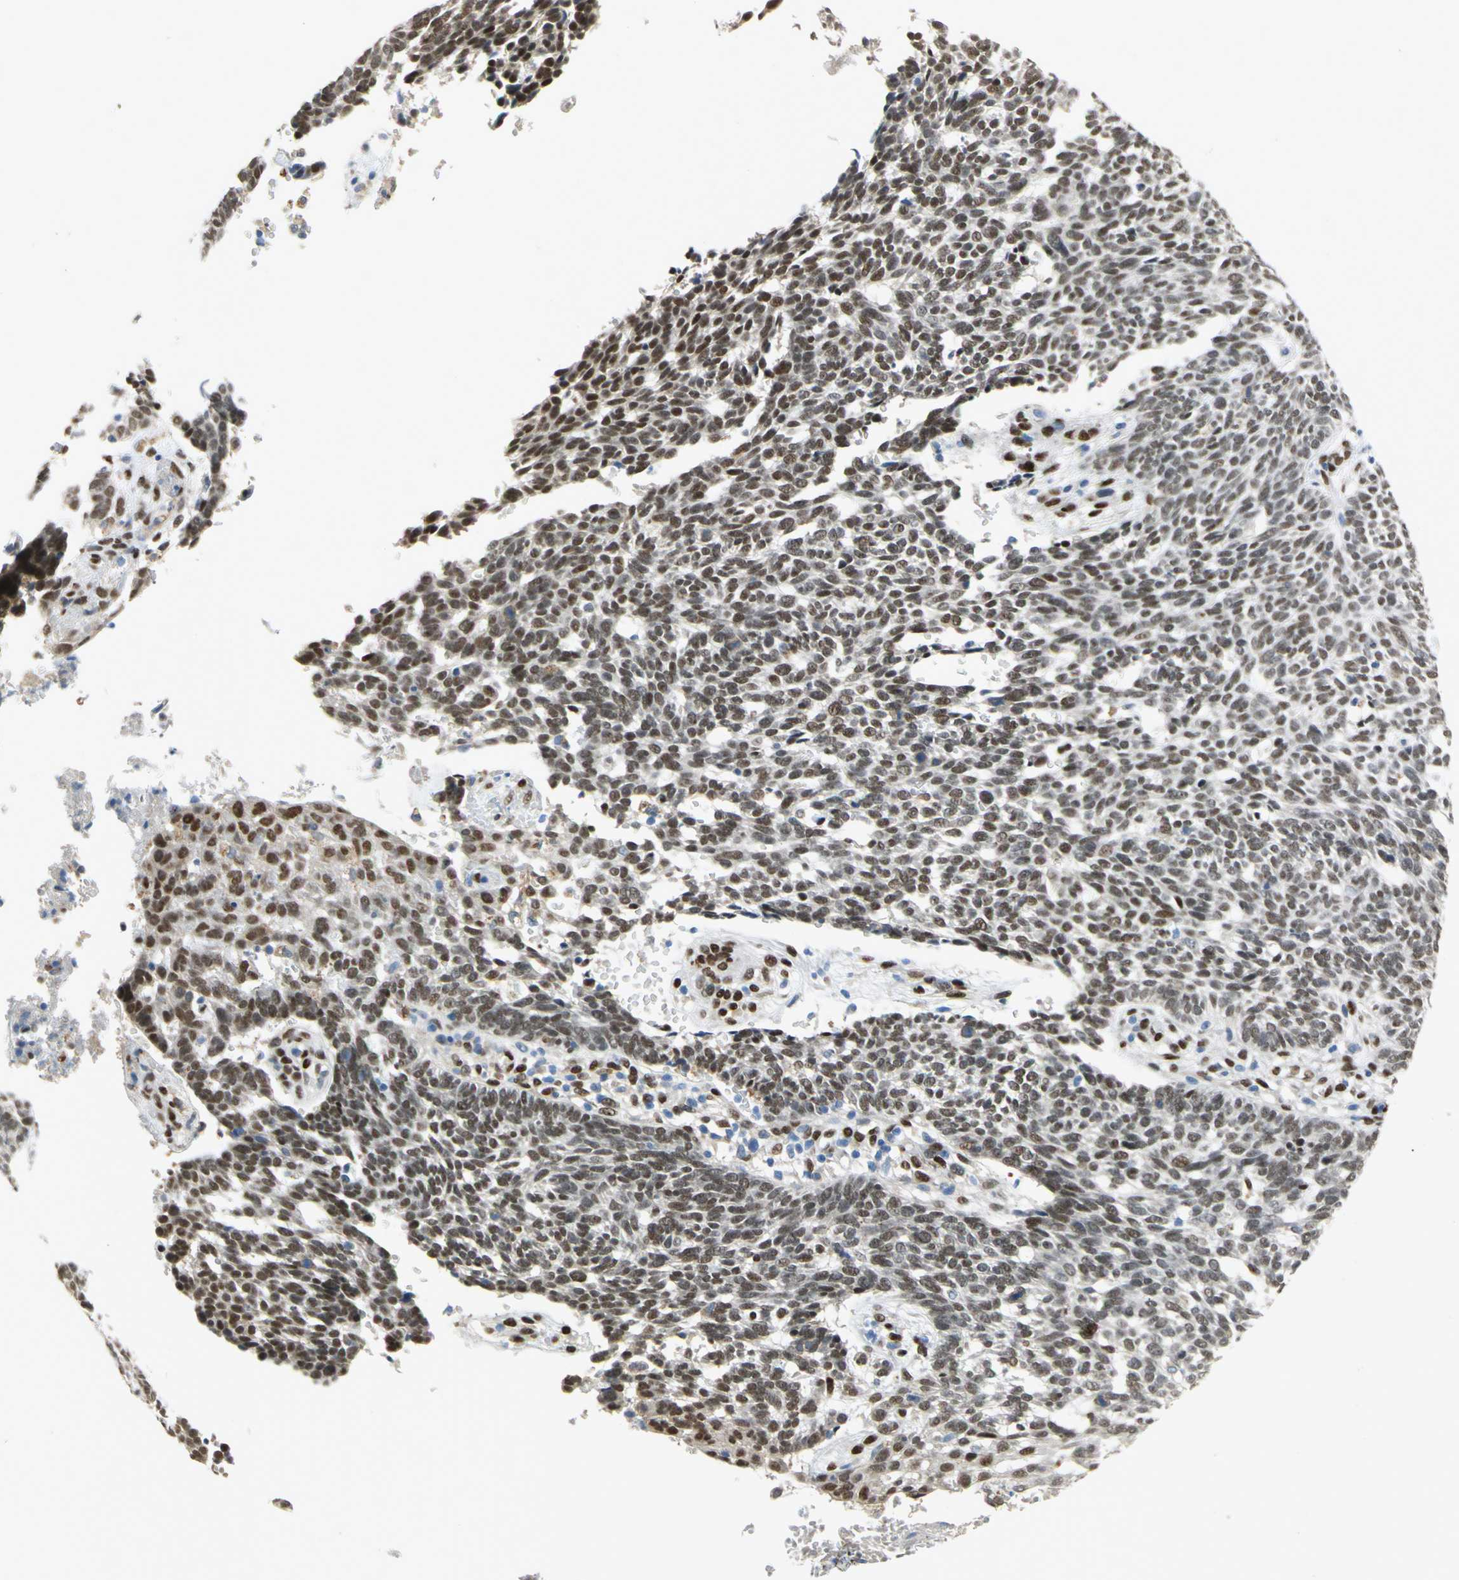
{"staining": {"intensity": "strong", "quantity": ">75%", "location": "nuclear"}, "tissue": "skin cancer", "cell_type": "Tumor cells", "image_type": "cancer", "snomed": [{"axis": "morphology", "description": "Normal tissue, NOS"}, {"axis": "morphology", "description": "Basal cell carcinoma"}, {"axis": "topography", "description": "Skin"}], "caption": "Immunohistochemical staining of human skin basal cell carcinoma demonstrates high levels of strong nuclear protein positivity in approximately >75% of tumor cells.", "gene": "RBFOX2", "patient": {"sex": "male", "age": 87}}